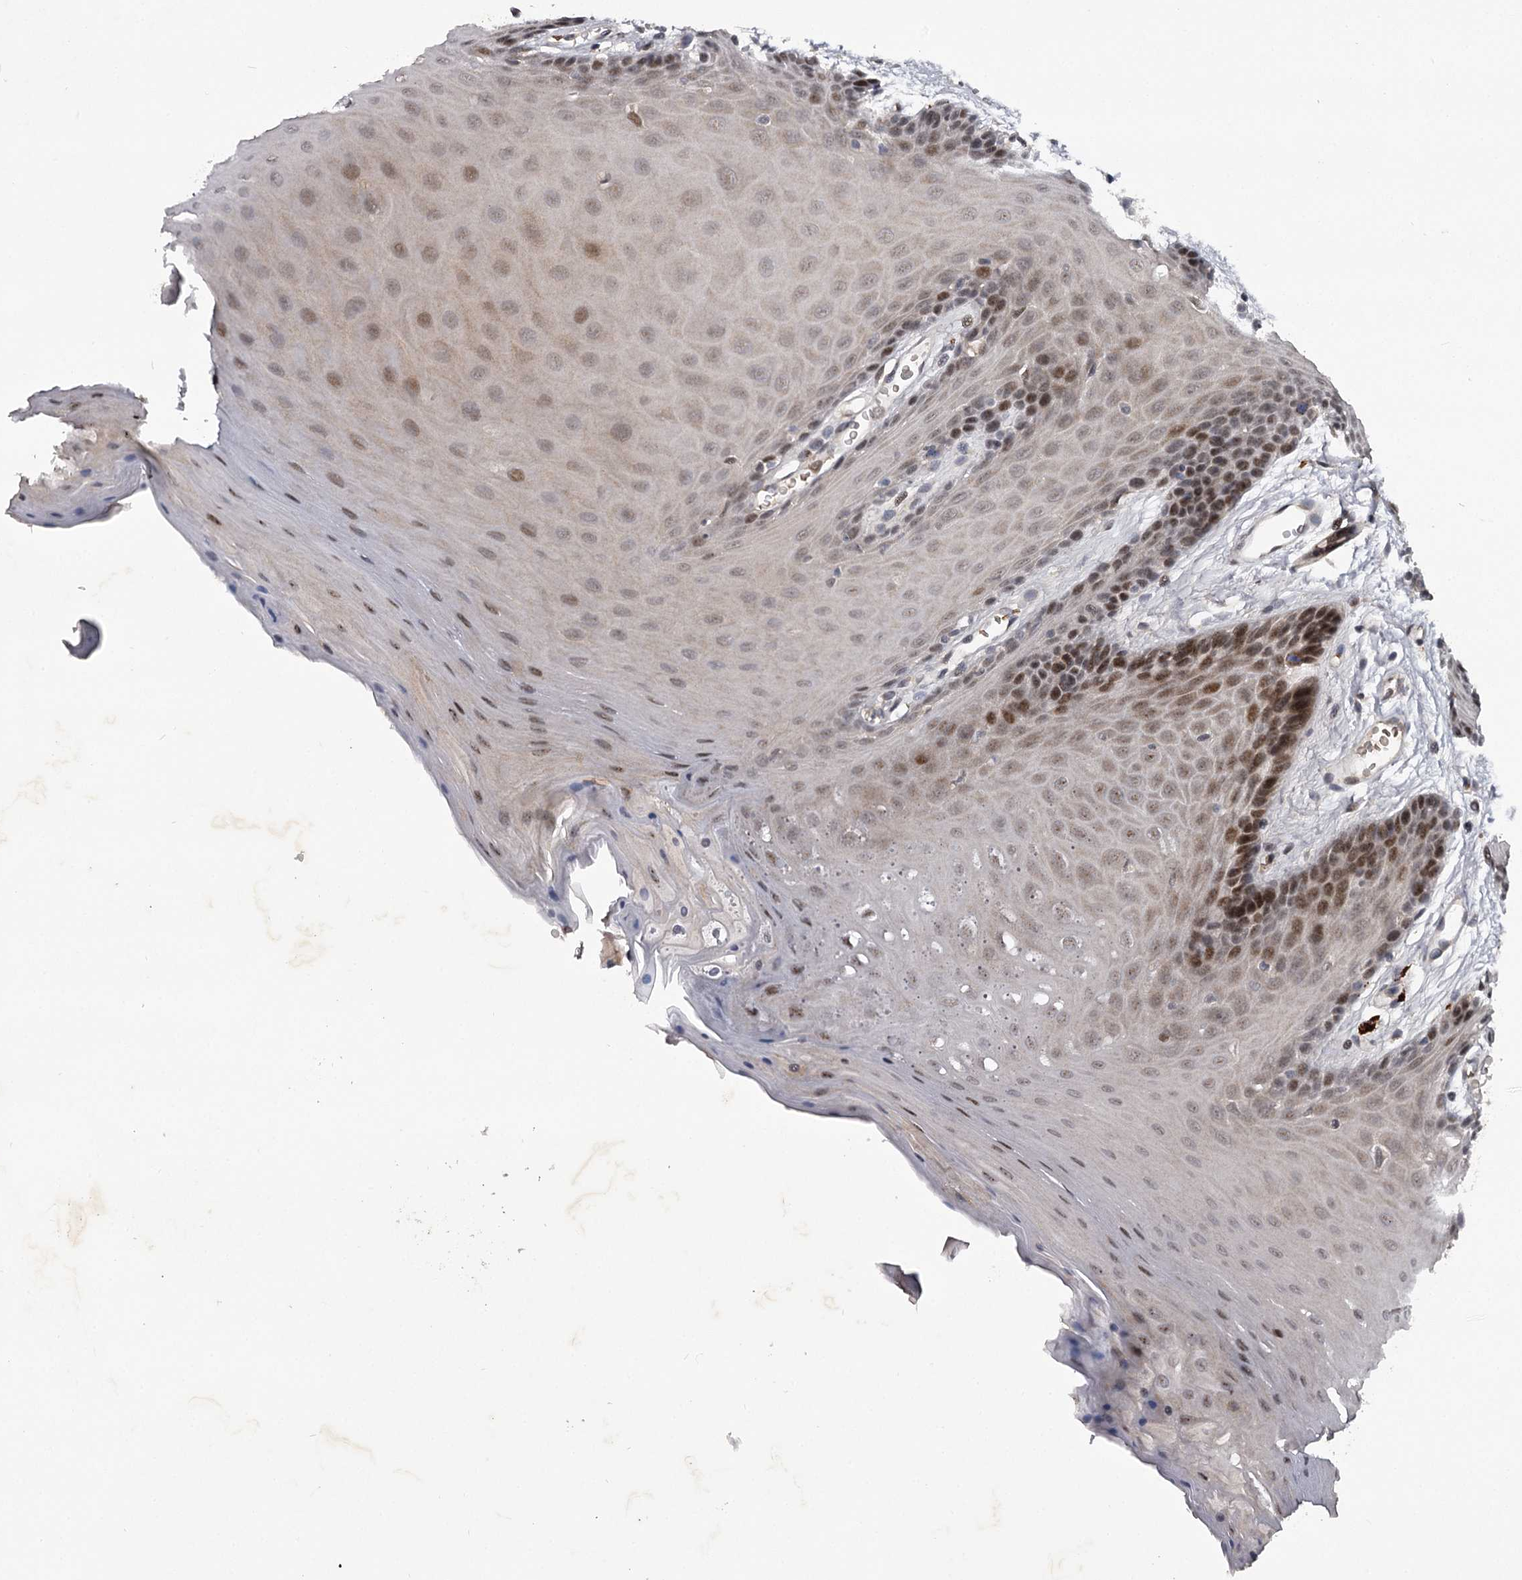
{"staining": {"intensity": "moderate", "quantity": "<25%", "location": "nuclear"}, "tissue": "oral mucosa", "cell_type": "Squamous epithelial cells", "image_type": "normal", "snomed": [{"axis": "morphology", "description": "Normal tissue, NOS"}, {"axis": "morphology", "description": "Squamous cell carcinoma, NOS"}, {"axis": "topography", "description": "Skeletal muscle"}, {"axis": "topography", "description": "Oral tissue"}, {"axis": "topography", "description": "Salivary gland"}, {"axis": "topography", "description": "Head-Neck"}], "caption": "A brown stain highlights moderate nuclear staining of a protein in squamous epithelial cells of benign human oral mucosa. The staining was performed using DAB (3,3'-diaminobenzidine) to visualize the protein expression in brown, while the nuclei were stained in blue with hematoxylin (Magnification: 20x).", "gene": "RNF44", "patient": {"sex": "male", "age": 54}}